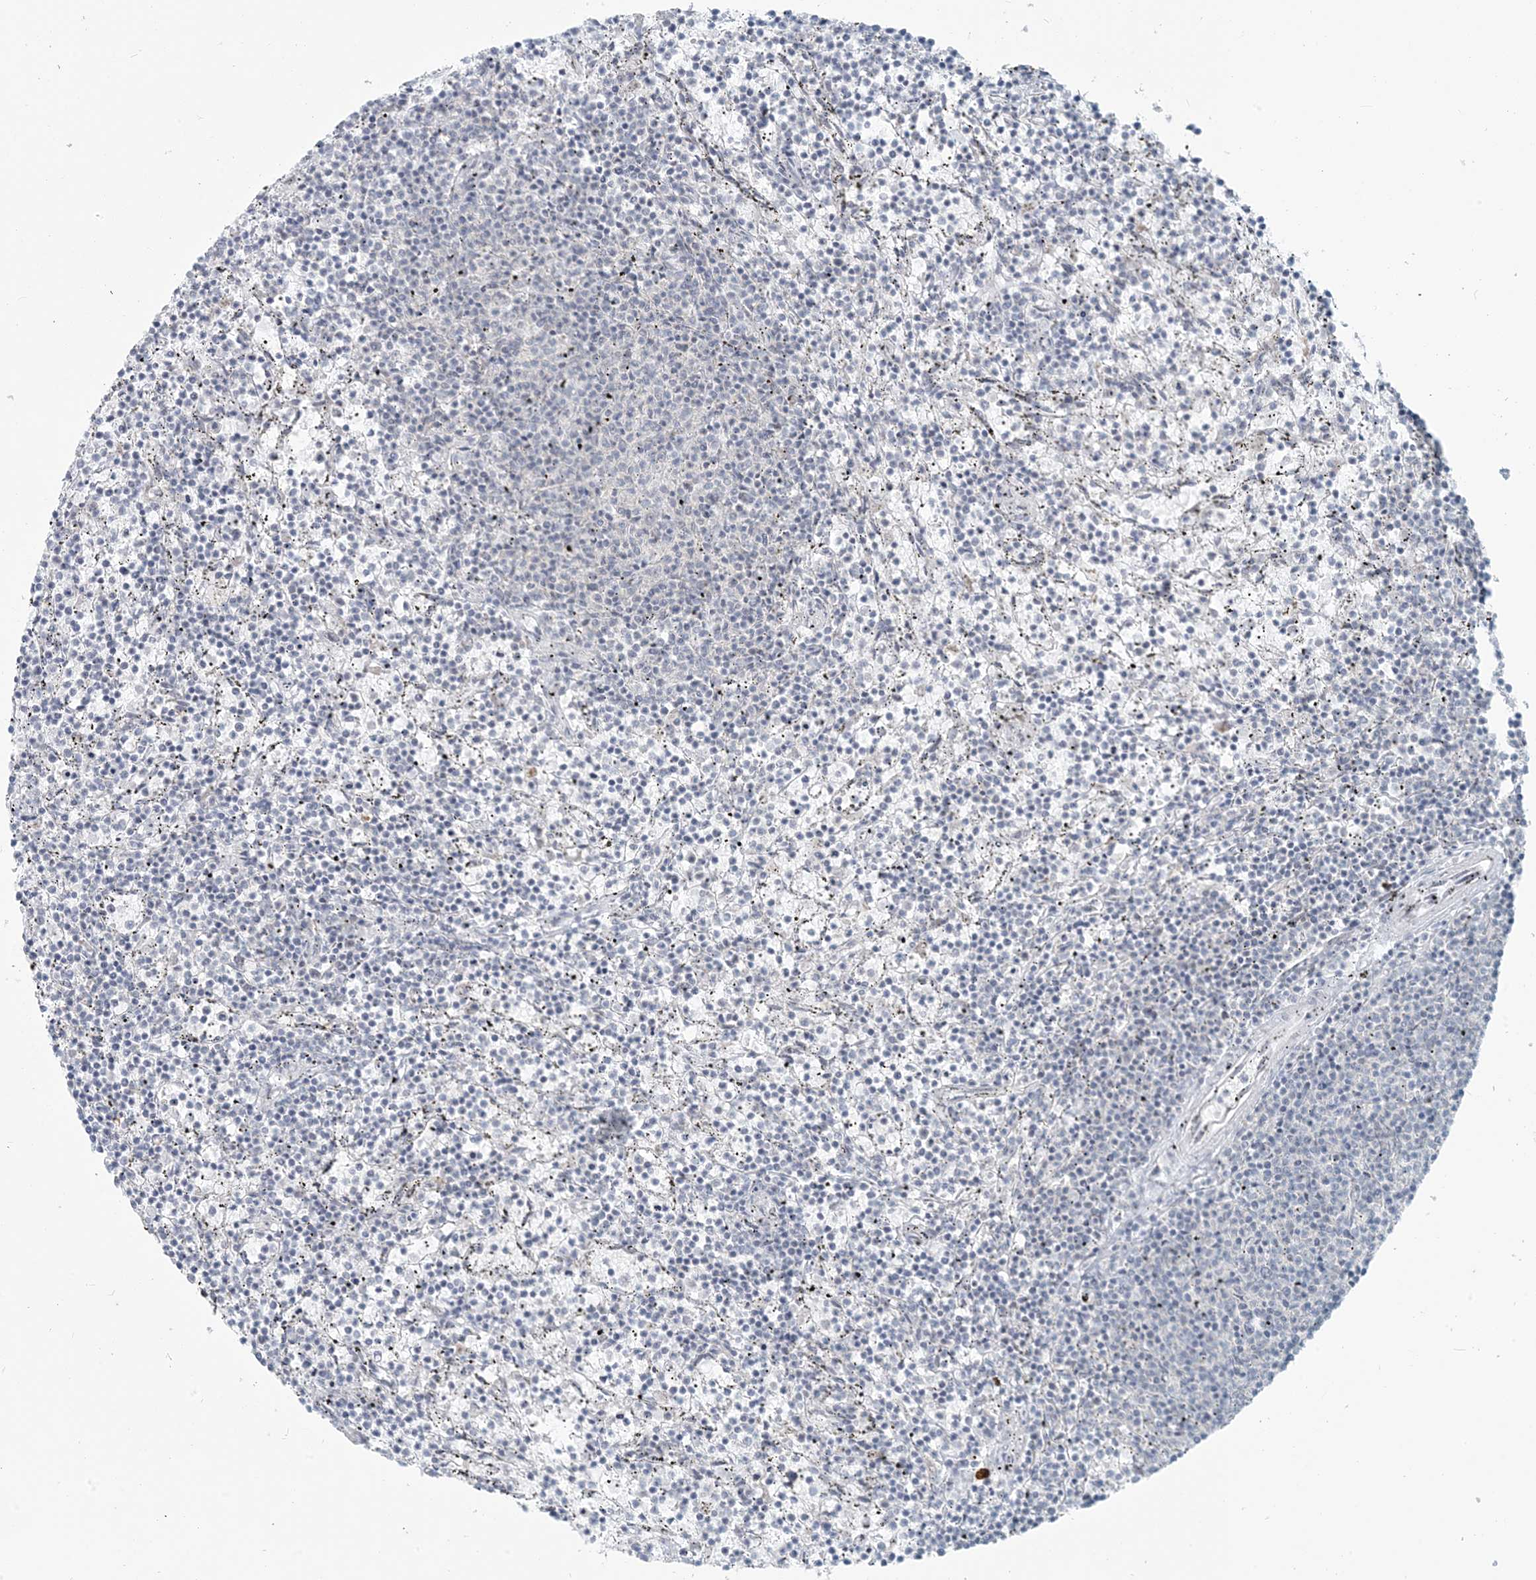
{"staining": {"intensity": "negative", "quantity": "none", "location": "none"}, "tissue": "lymphoma", "cell_type": "Tumor cells", "image_type": "cancer", "snomed": [{"axis": "morphology", "description": "Malignant lymphoma, non-Hodgkin's type, Low grade"}, {"axis": "topography", "description": "Spleen"}], "caption": "DAB (3,3'-diaminobenzidine) immunohistochemical staining of human malignant lymphoma, non-Hodgkin's type (low-grade) demonstrates no significant expression in tumor cells.", "gene": "SCML1", "patient": {"sex": "female", "age": 50}}